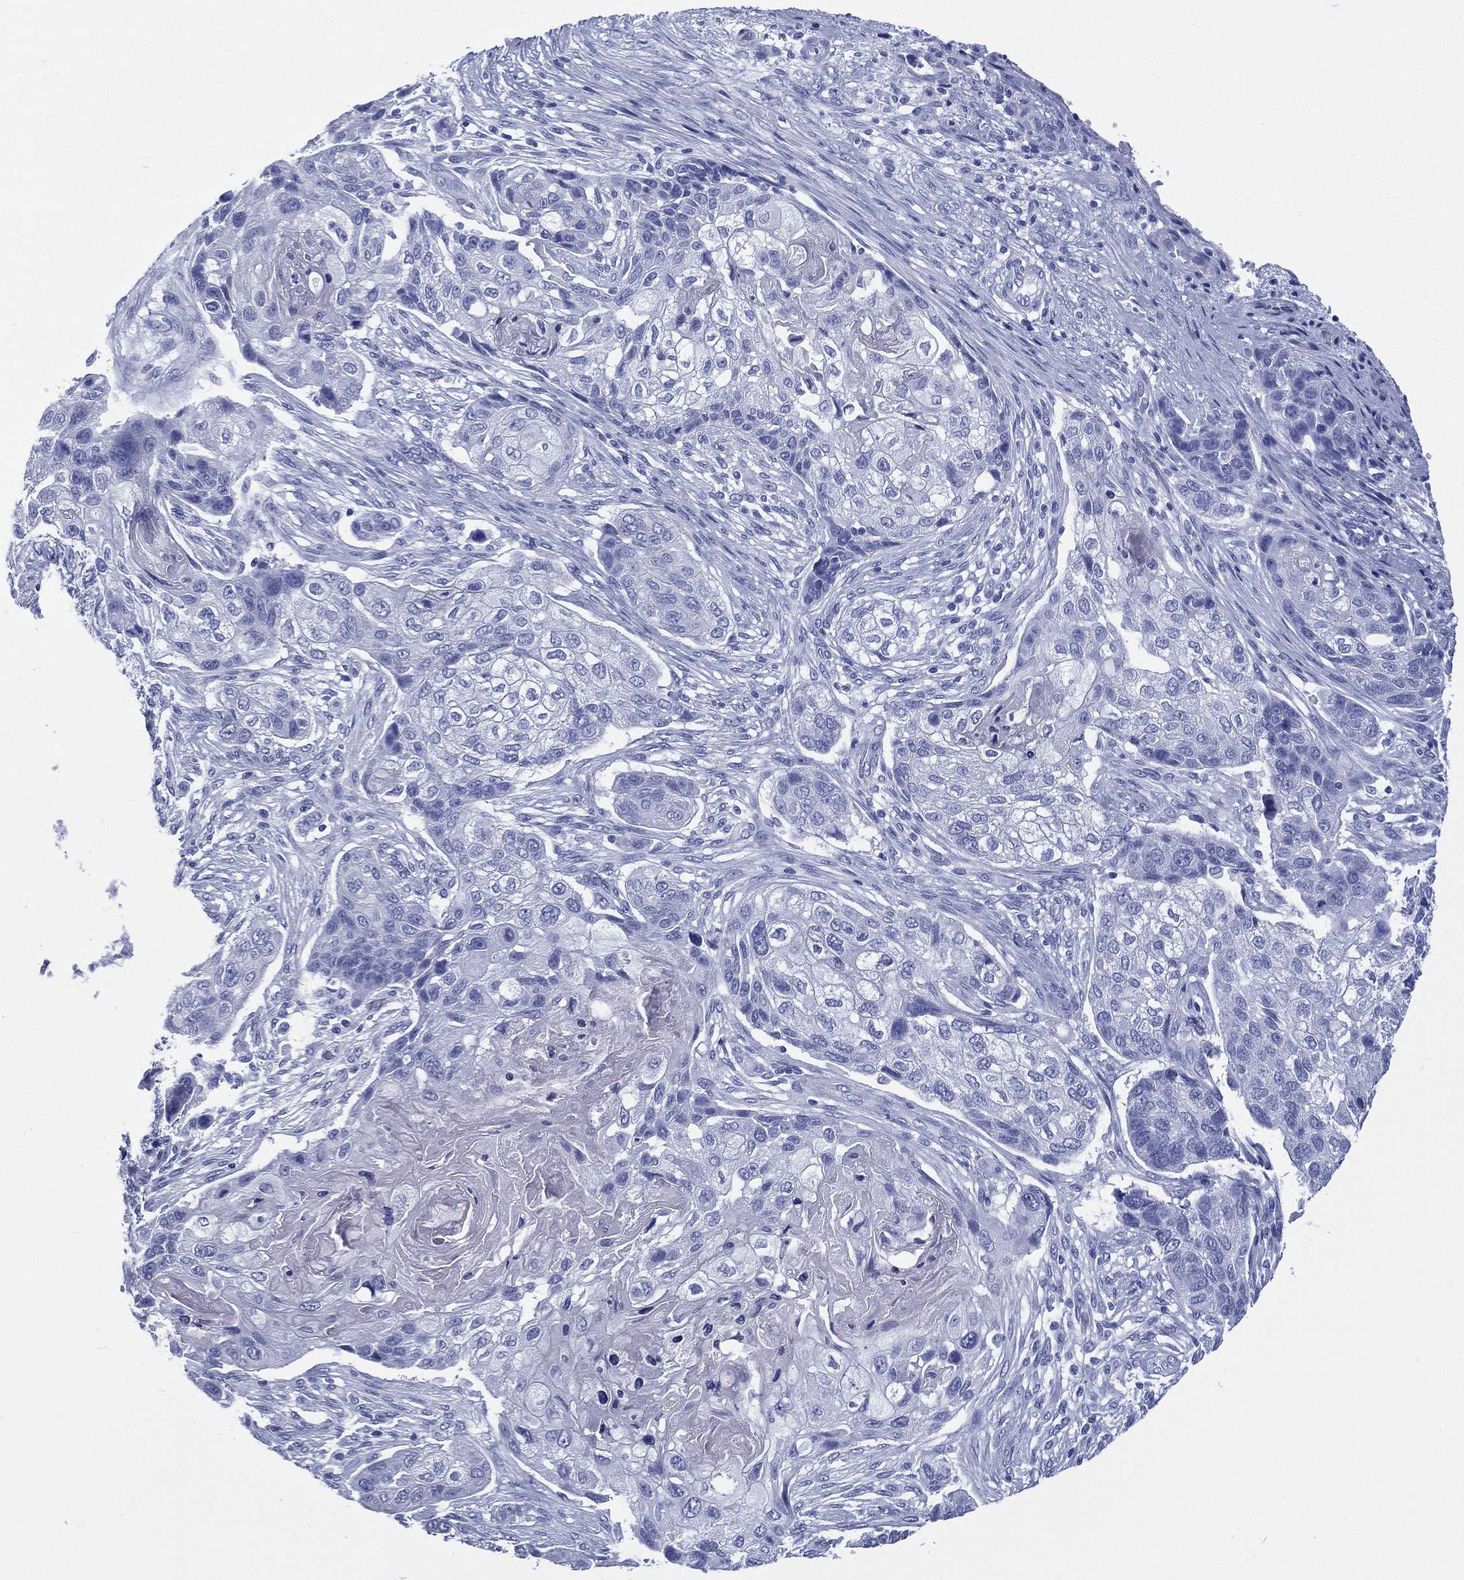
{"staining": {"intensity": "negative", "quantity": "none", "location": "none"}, "tissue": "lung cancer", "cell_type": "Tumor cells", "image_type": "cancer", "snomed": [{"axis": "morphology", "description": "Normal tissue, NOS"}, {"axis": "morphology", "description": "Squamous cell carcinoma, NOS"}, {"axis": "topography", "description": "Bronchus"}, {"axis": "topography", "description": "Lung"}], "caption": "This is a image of immunohistochemistry (IHC) staining of squamous cell carcinoma (lung), which shows no expression in tumor cells. (Brightfield microscopy of DAB immunohistochemistry (IHC) at high magnification).", "gene": "RSPH4A", "patient": {"sex": "male", "age": 69}}